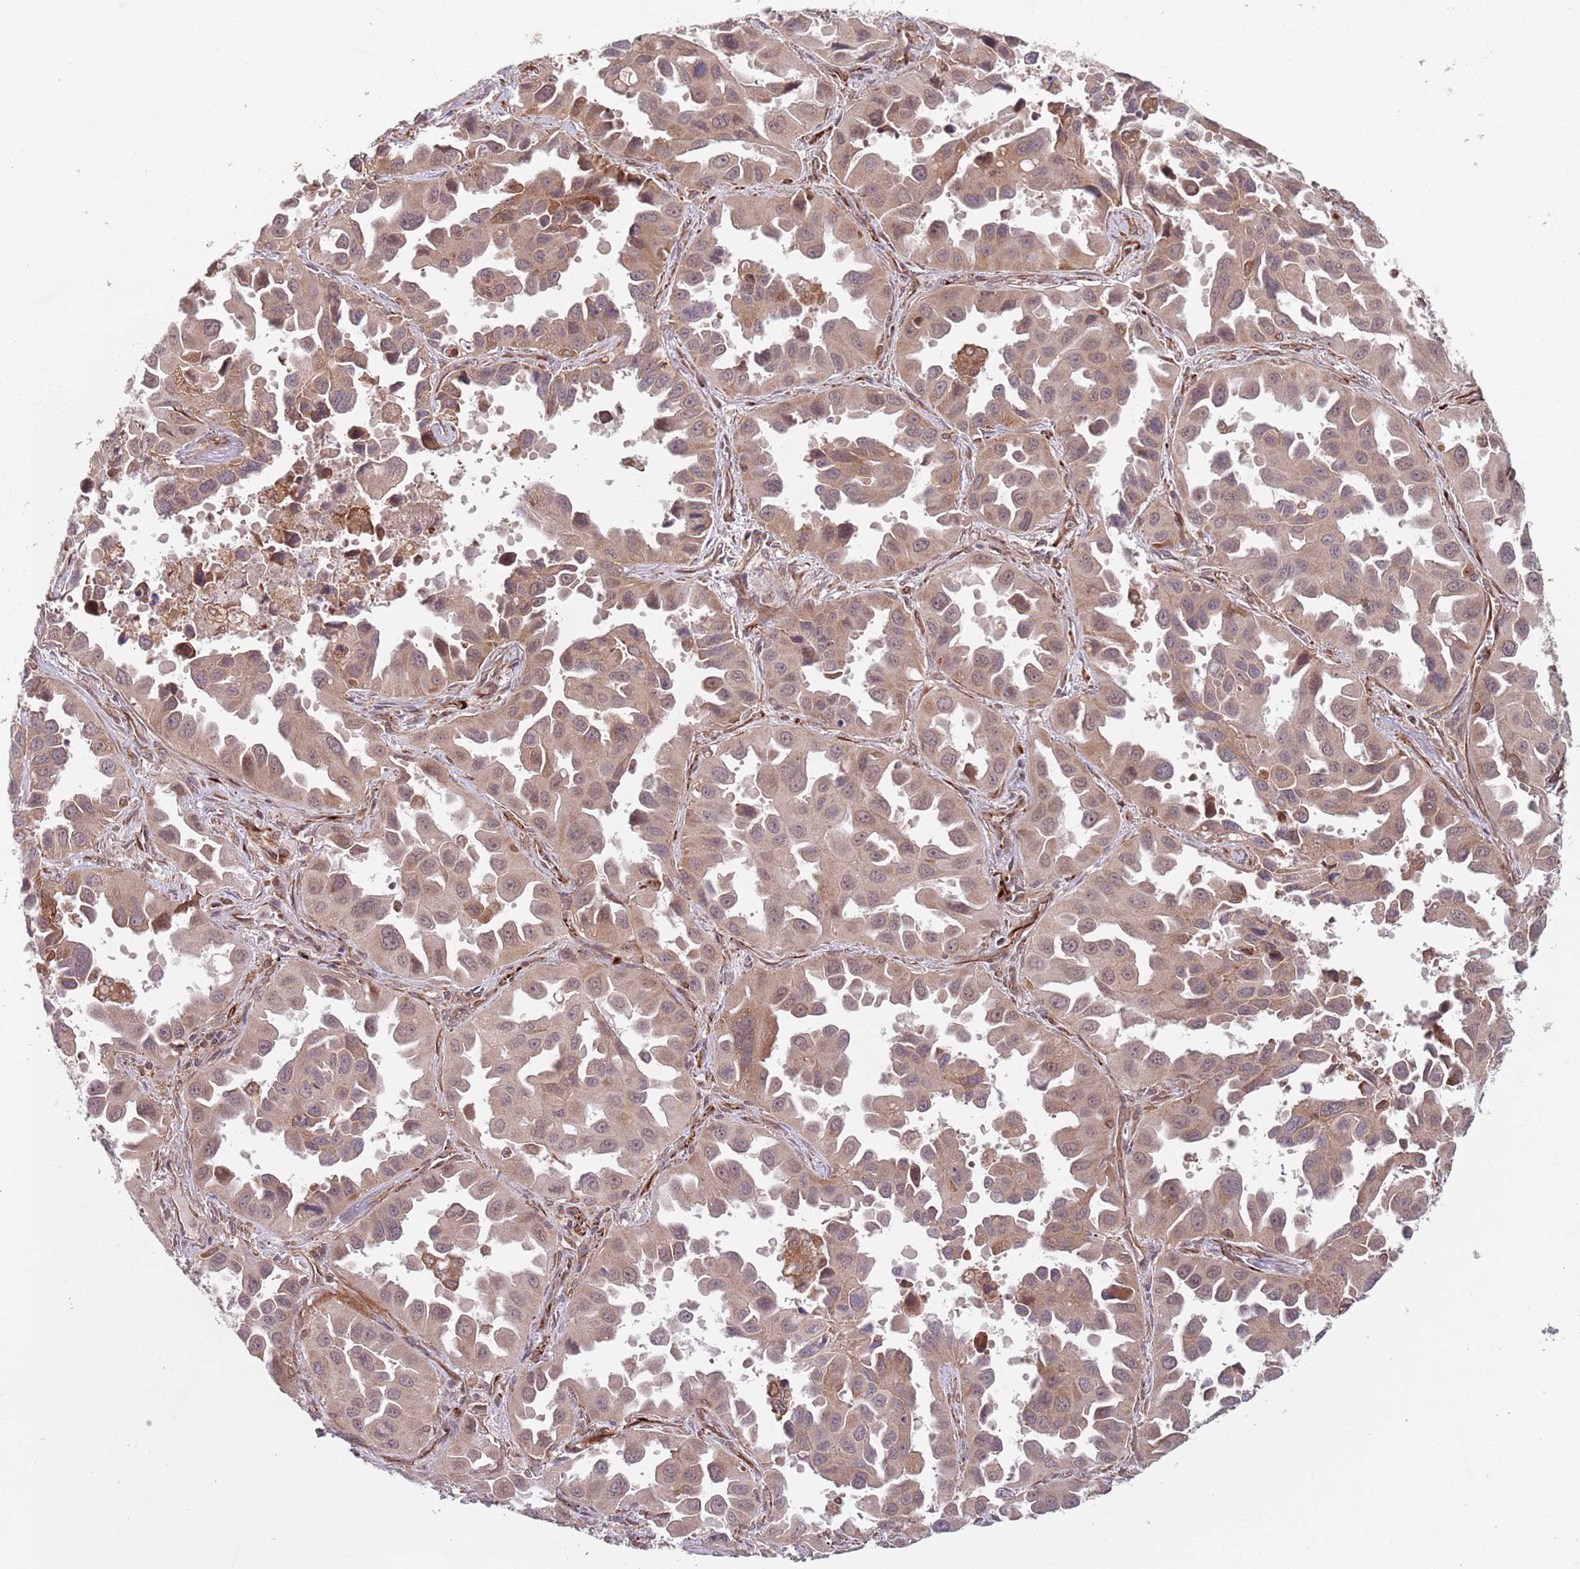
{"staining": {"intensity": "weak", "quantity": ">75%", "location": "cytoplasmic/membranous,nuclear"}, "tissue": "lung cancer", "cell_type": "Tumor cells", "image_type": "cancer", "snomed": [{"axis": "morphology", "description": "Adenocarcinoma, NOS"}, {"axis": "topography", "description": "Lung"}], "caption": "Tumor cells exhibit low levels of weak cytoplasmic/membranous and nuclear staining in about >75% of cells in lung cancer. (DAB (3,3'-diaminobenzidine) IHC, brown staining for protein, blue staining for nuclei).", "gene": "CHD9", "patient": {"sex": "male", "age": 66}}